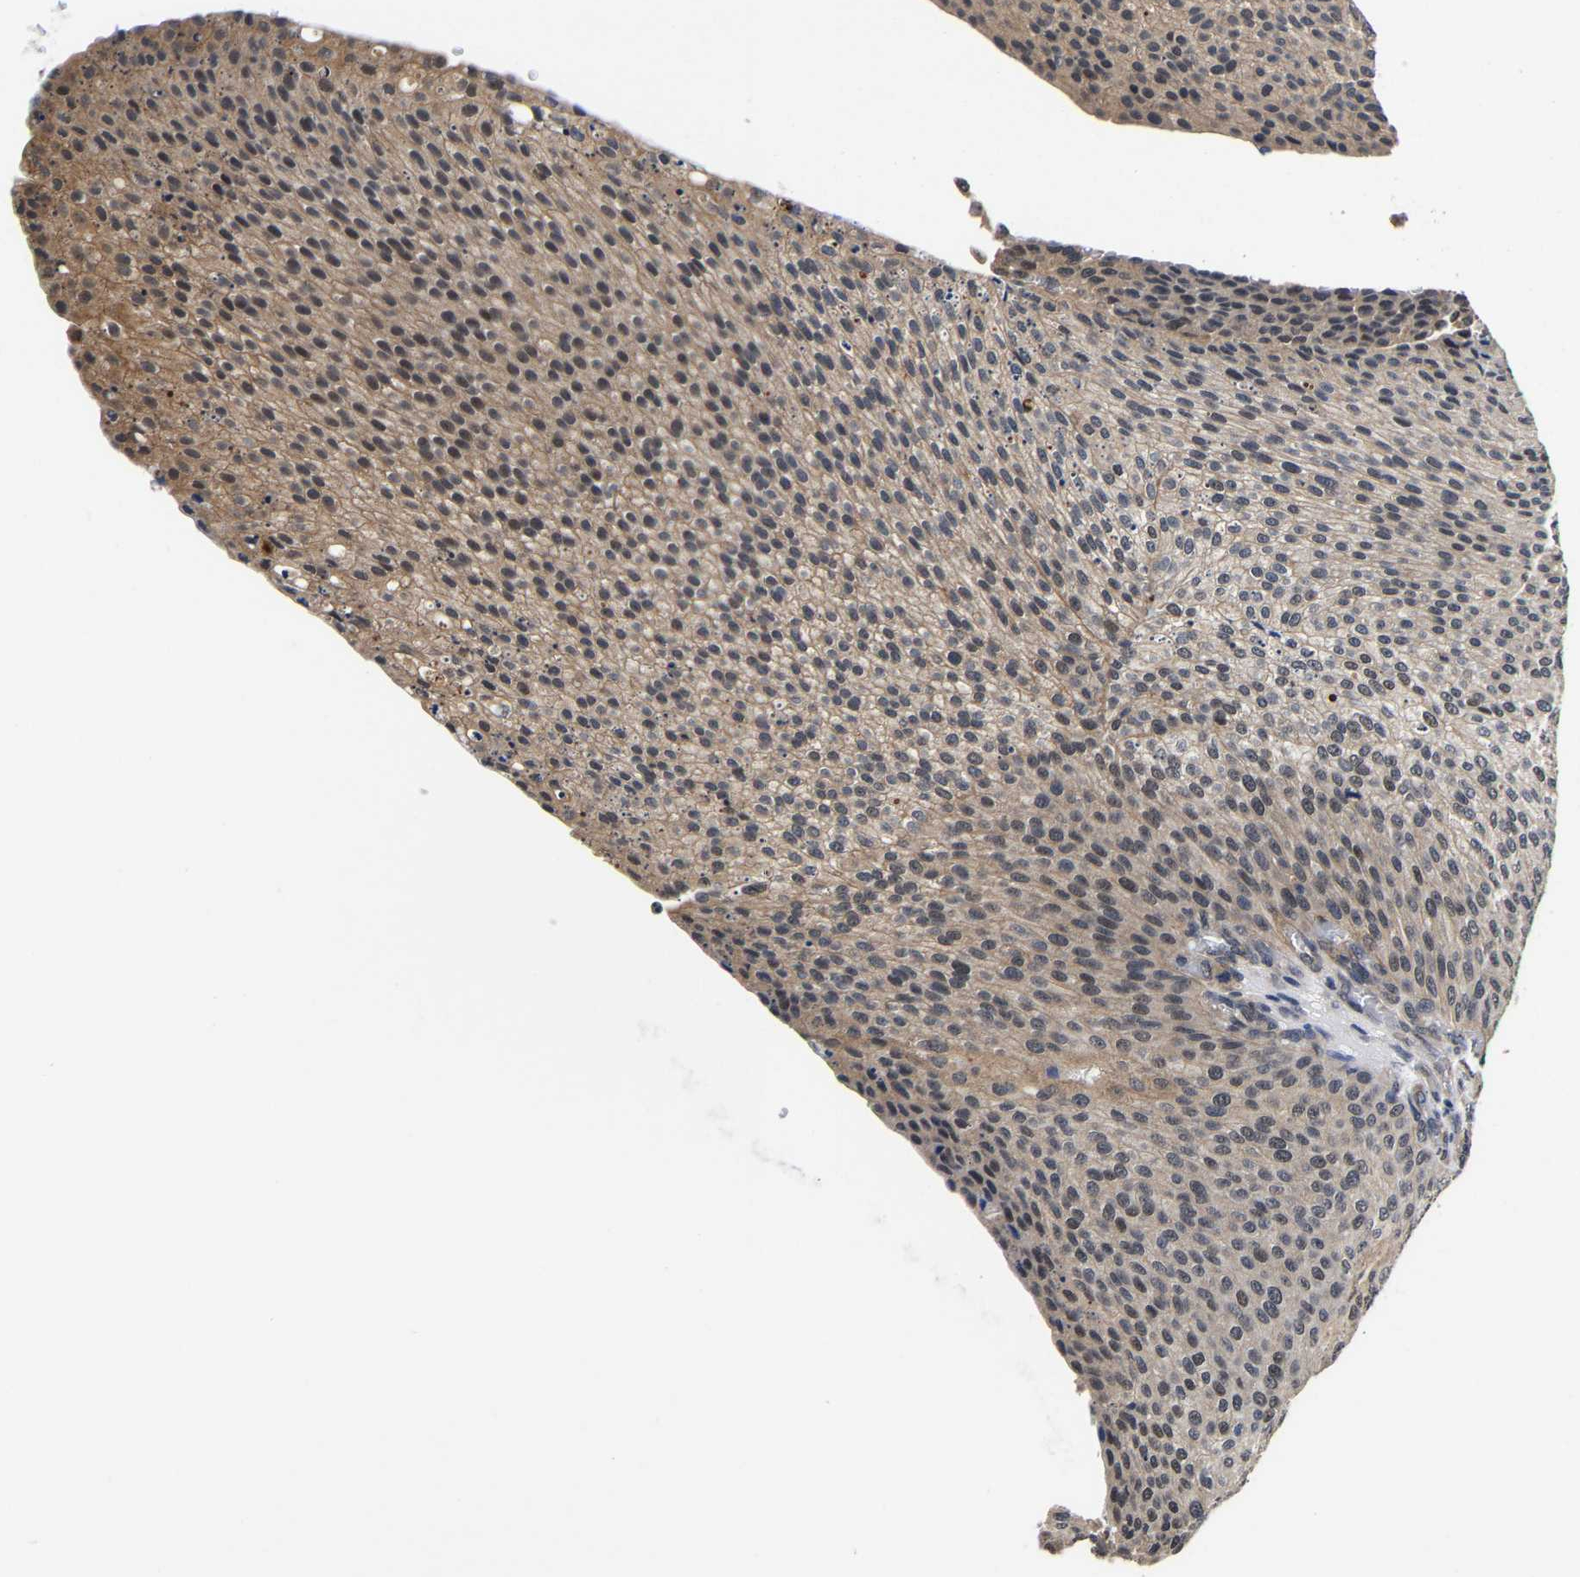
{"staining": {"intensity": "weak", "quantity": "25%-75%", "location": "cytoplasmic/membranous,nuclear"}, "tissue": "urothelial cancer", "cell_type": "Tumor cells", "image_type": "cancer", "snomed": [{"axis": "morphology", "description": "Urothelial carcinoma, Low grade"}, {"axis": "topography", "description": "Smooth muscle"}, {"axis": "topography", "description": "Urinary bladder"}], "caption": "A histopathology image of human urothelial cancer stained for a protein shows weak cytoplasmic/membranous and nuclear brown staining in tumor cells.", "gene": "METTL16", "patient": {"sex": "male", "age": 60}}